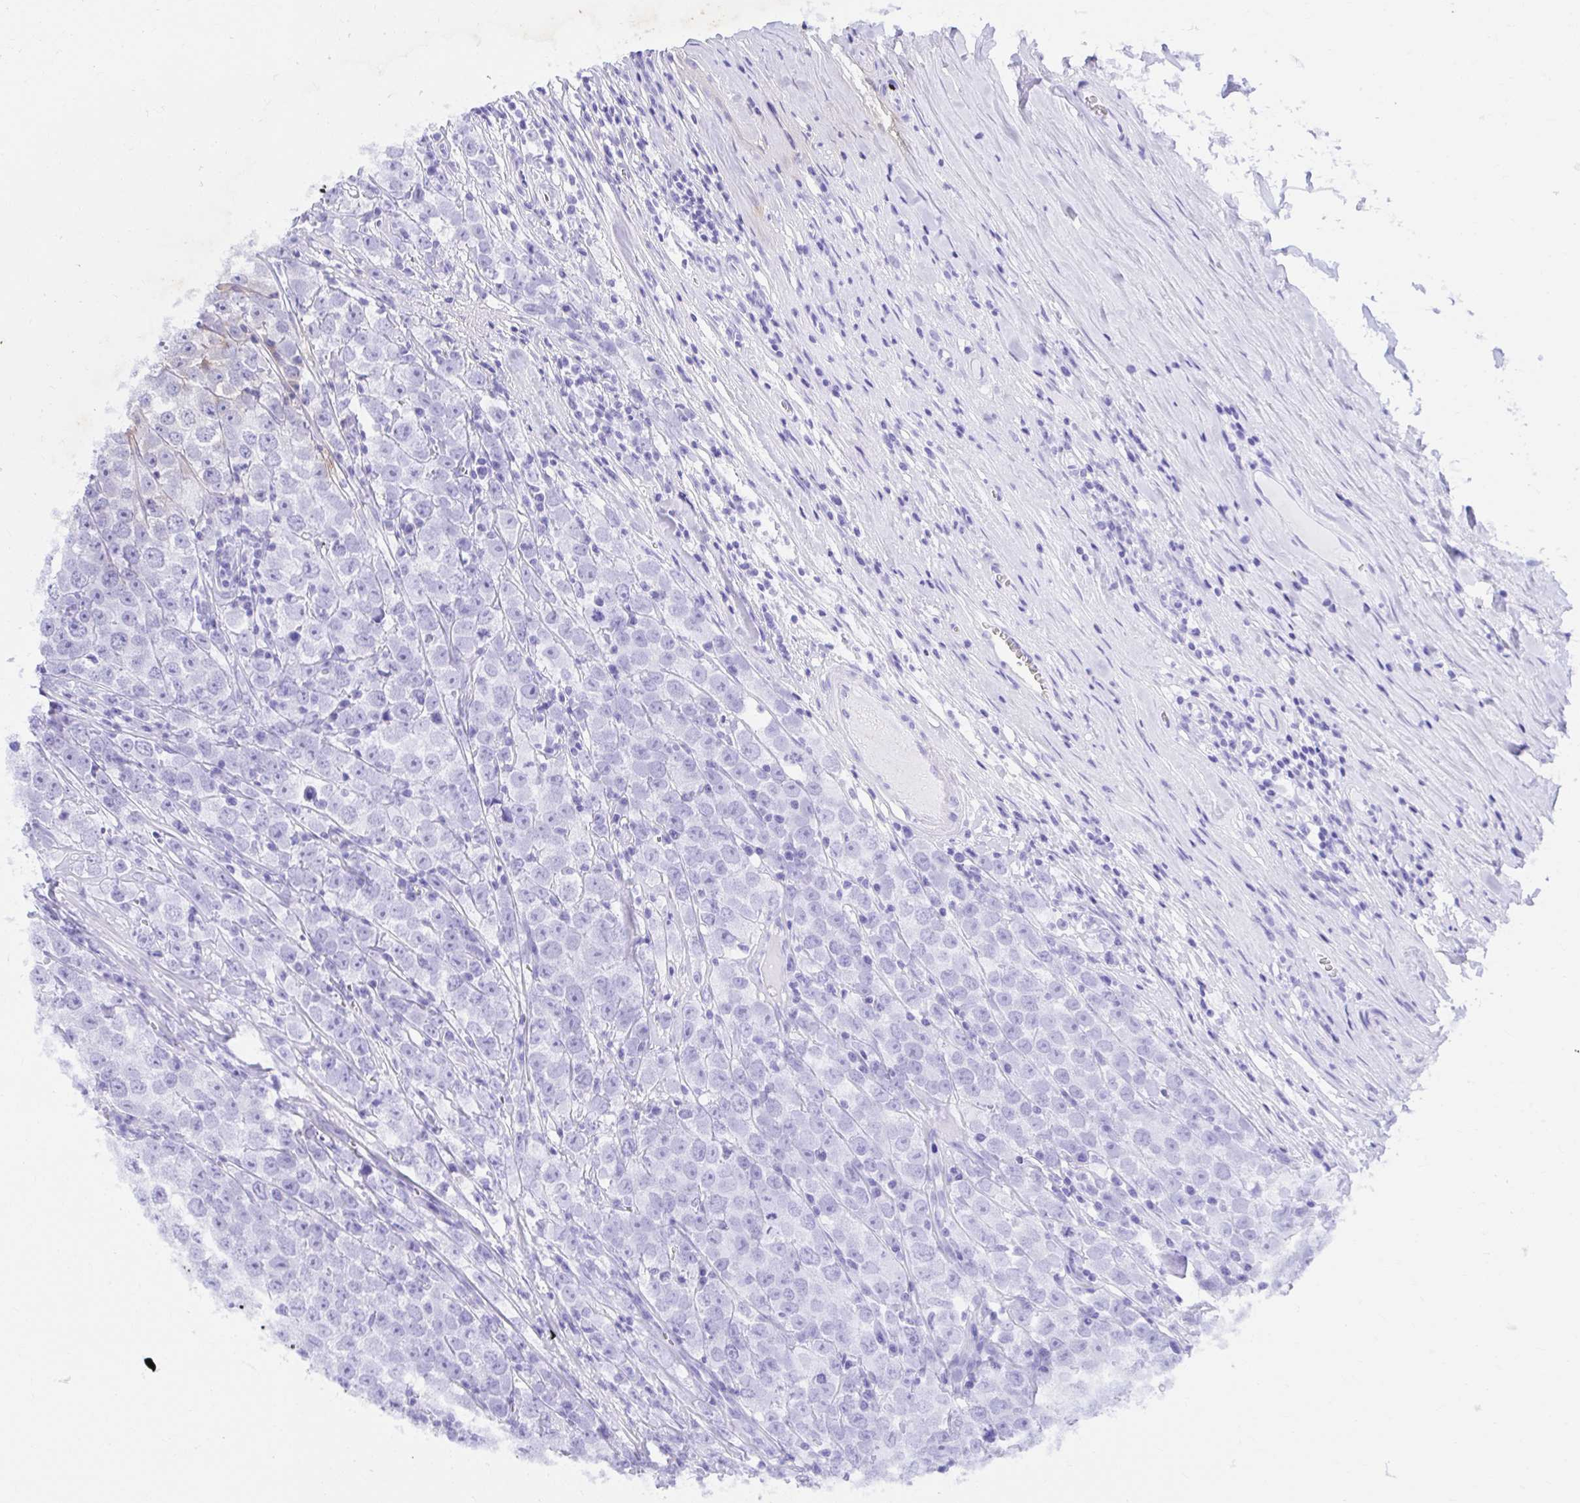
{"staining": {"intensity": "negative", "quantity": "none", "location": "none"}, "tissue": "testis cancer", "cell_type": "Tumor cells", "image_type": "cancer", "snomed": [{"axis": "morphology", "description": "Seminoma, NOS"}, {"axis": "morphology", "description": "Carcinoma, Embryonal, NOS"}, {"axis": "topography", "description": "Testis"}], "caption": "IHC of human testis cancer shows no expression in tumor cells. (Immunohistochemistry (ihc), brightfield microscopy, high magnification).", "gene": "ABCB10", "patient": {"sex": "male", "age": 52}}